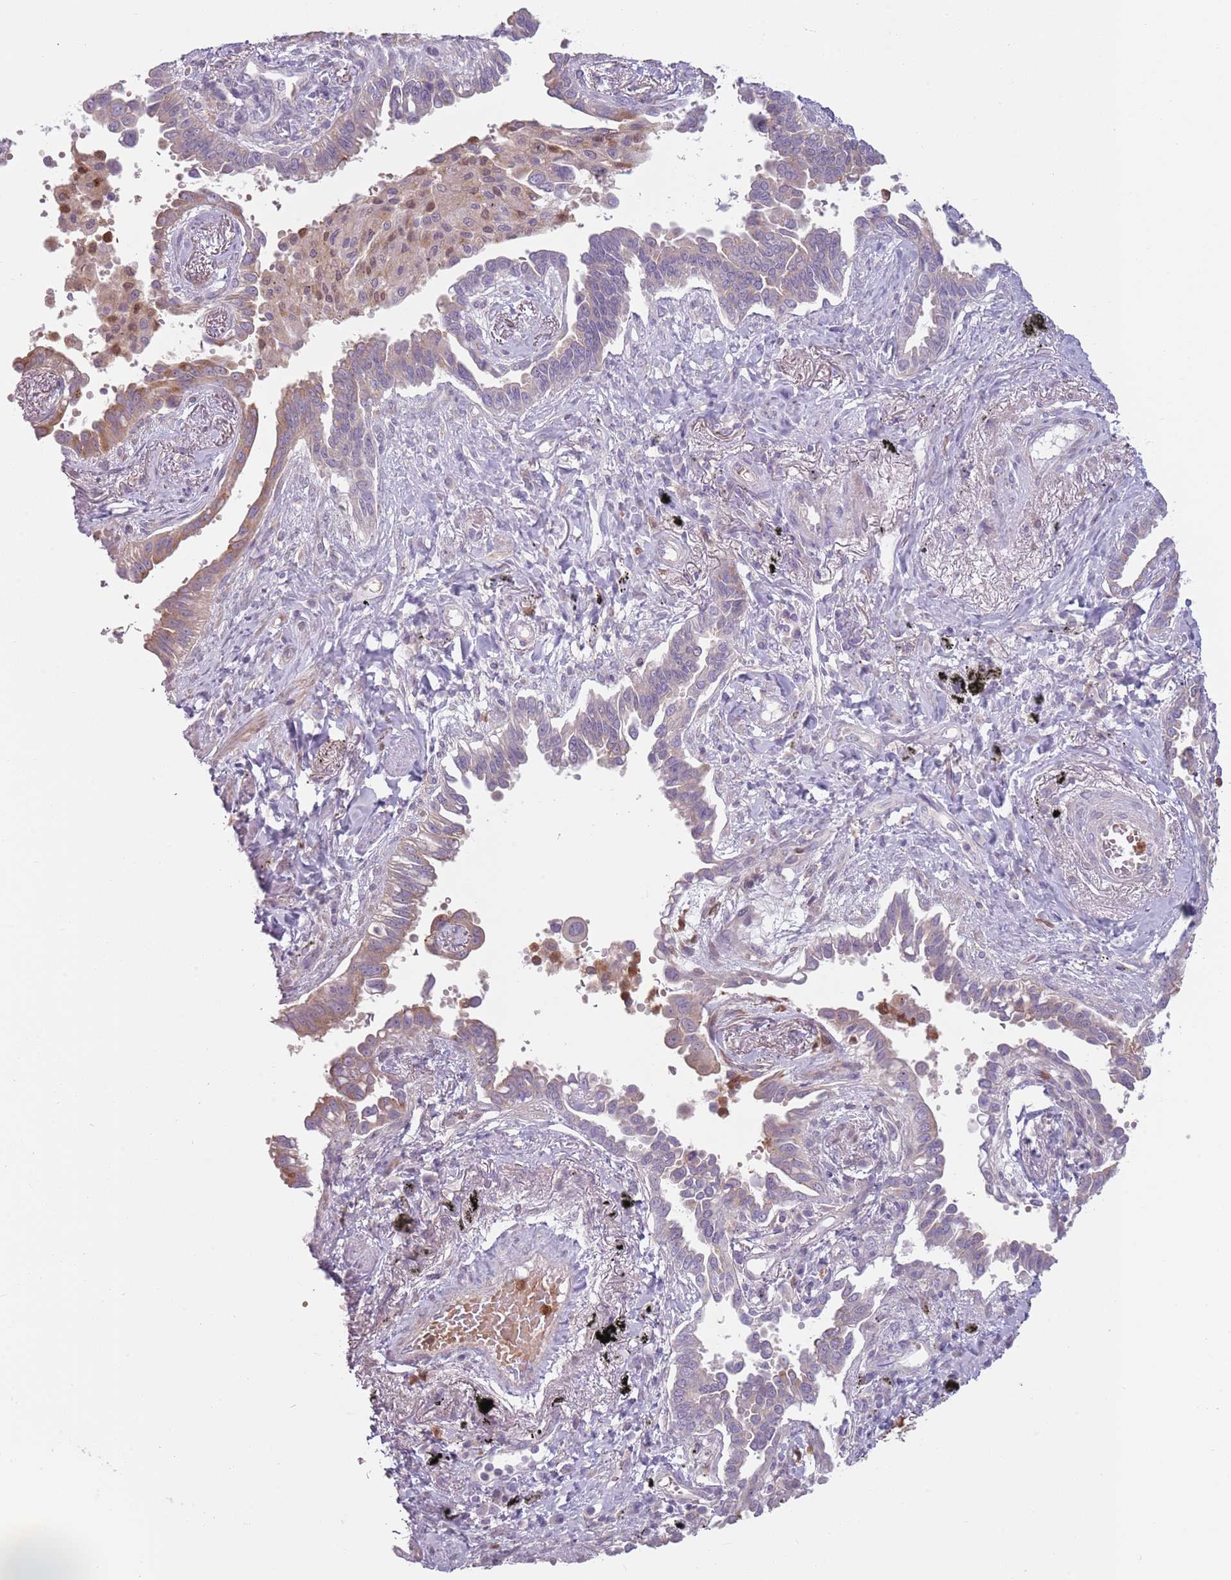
{"staining": {"intensity": "weak", "quantity": ">75%", "location": "cytoplasmic/membranous"}, "tissue": "lung cancer", "cell_type": "Tumor cells", "image_type": "cancer", "snomed": [{"axis": "morphology", "description": "Adenocarcinoma, NOS"}, {"axis": "topography", "description": "Lung"}], "caption": "A low amount of weak cytoplasmic/membranous positivity is present in about >75% of tumor cells in lung cancer (adenocarcinoma) tissue.", "gene": "SPAG4", "patient": {"sex": "male", "age": 67}}